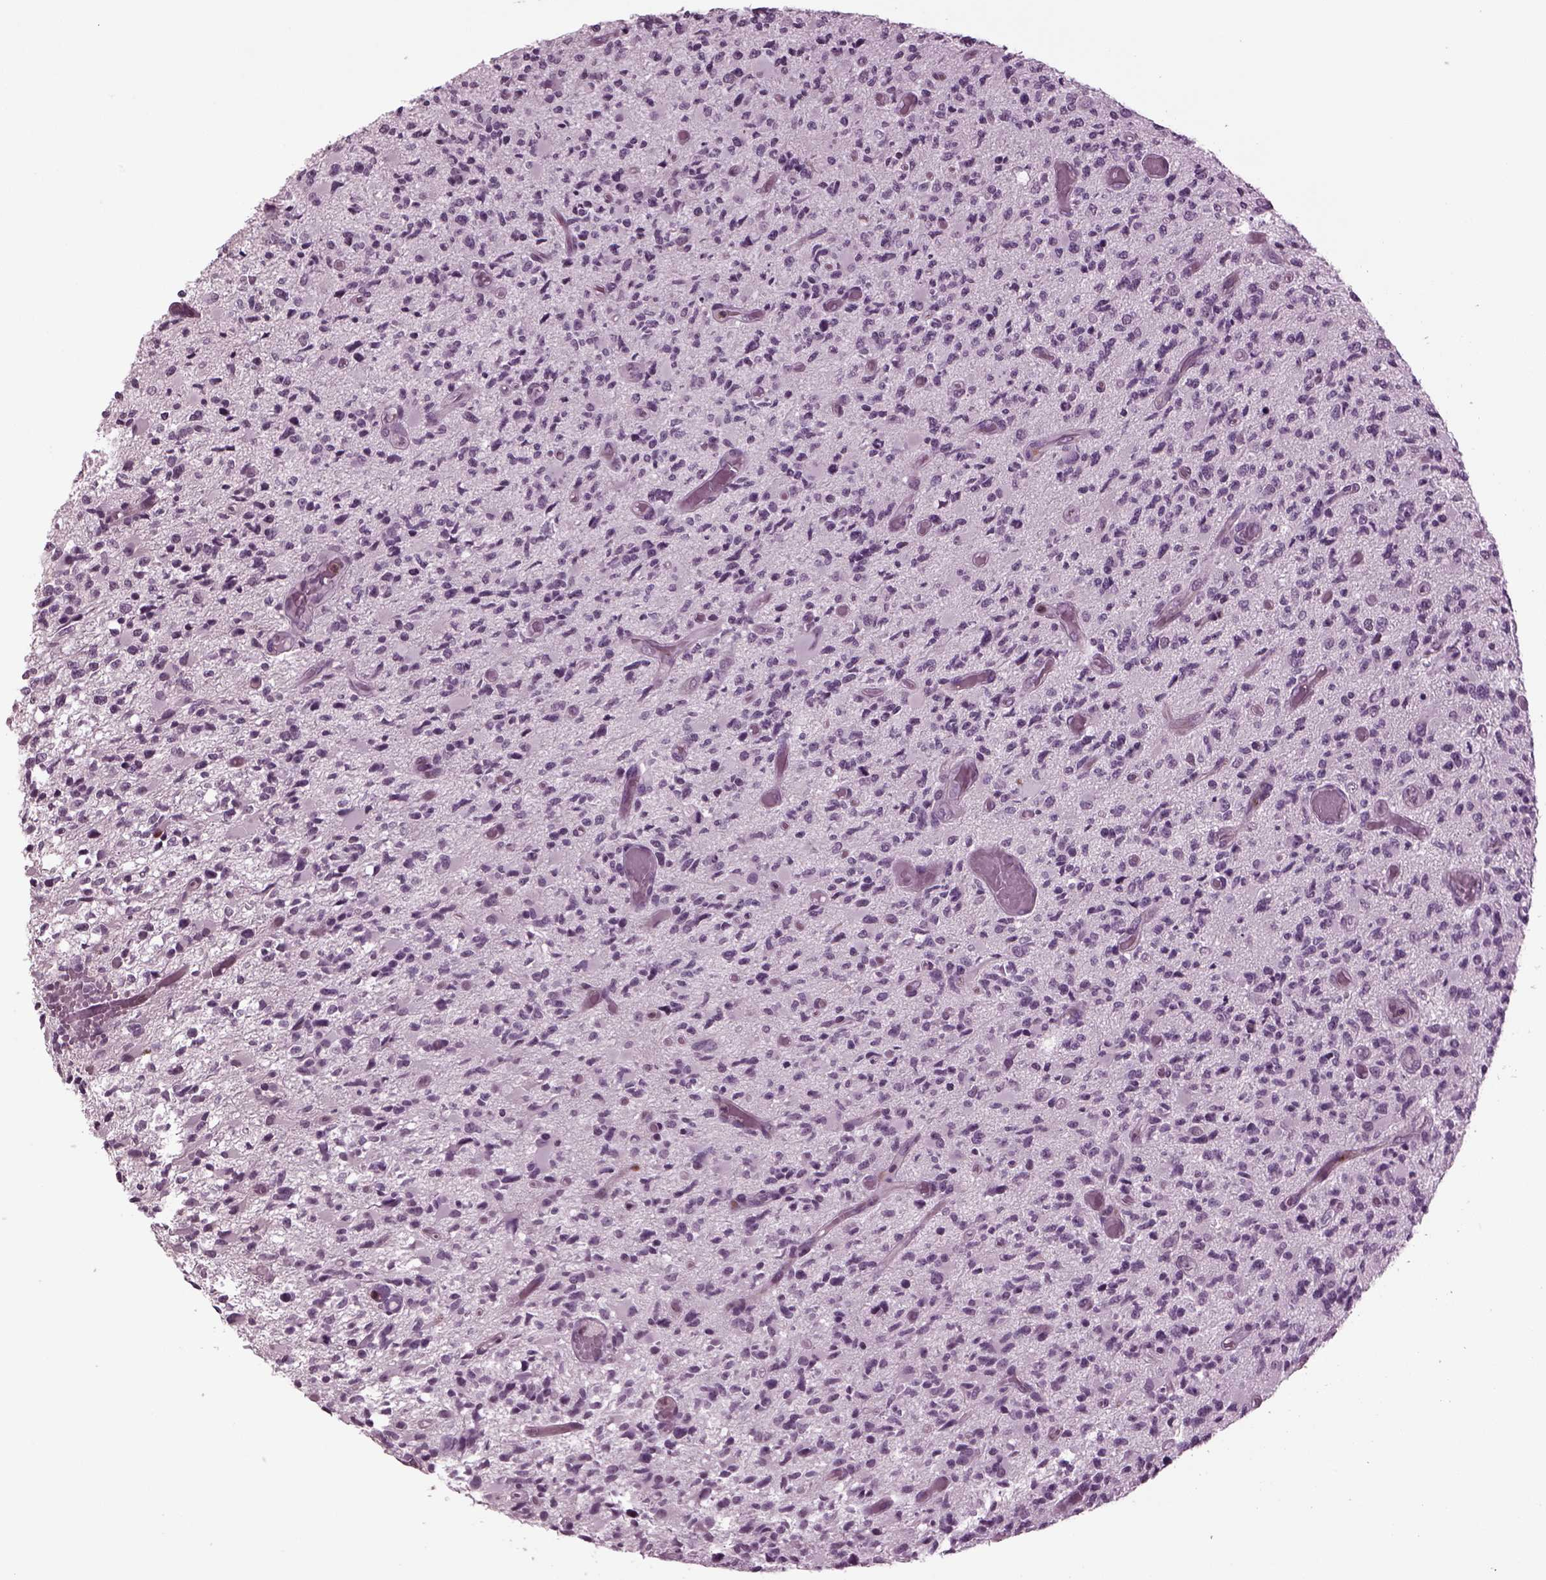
{"staining": {"intensity": "negative", "quantity": "none", "location": "none"}, "tissue": "glioma", "cell_type": "Tumor cells", "image_type": "cancer", "snomed": [{"axis": "morphology", "description": "Glioma, malignant, High grade"}, {"axis": "topography", "description": "Brain"}], "caption": "There is no significant expression in tumor cells of glioma. (IHC, brightfield microscopy, high magnification).", "gene": "ODF3", "patient": {"sex": "female", "age": 63}}